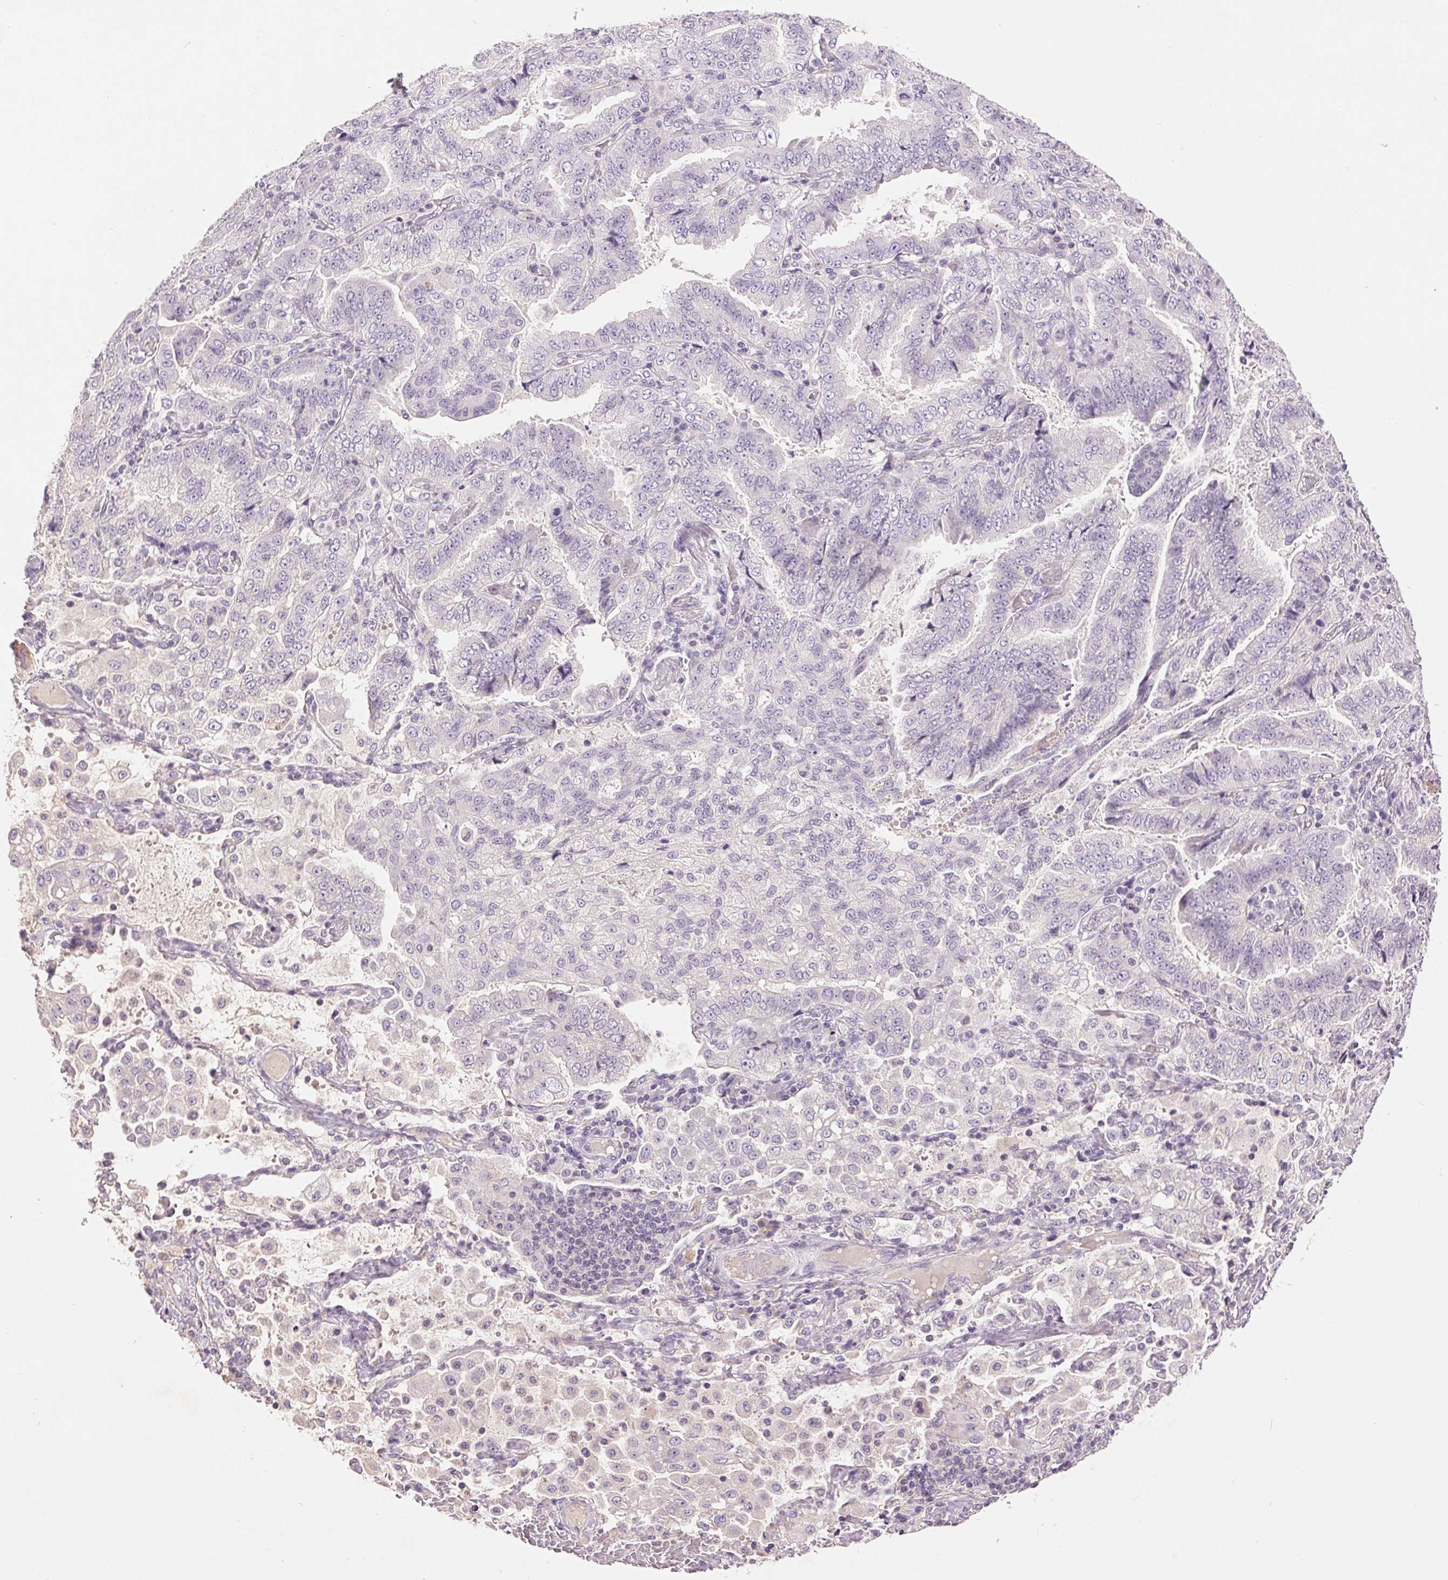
{"staining": {"intensity": "negative", "quantity": "none", "location": "none"}, "tissue": "lung cancer", "cell_type": "Tumor cells", "image_type": "cancer", "snomed": [{"axis": "morphology", "description": "Aneuploidy"}, {"axis": "morphology", "description": "Adenocarcinoma, NOS"}, {"axis": "morphology", "description": "Adenocarcinoma, metastatic, NOS"}, {"axis": "topography", "description": "Lymph node"}, {"axis": "topography", "description": "Lung"}], "caption": "Lung adenocarcinoma was stained to show a protein in brown. There is no significant staining in tumor cells. The staining is performed using DAB (3,3'-diaminobenzidine) brown chromogen with nuclei counter-stained in using hematoxylin.", "gene": "FXYD4", "patient": {"sex": "female", "age": 48}}